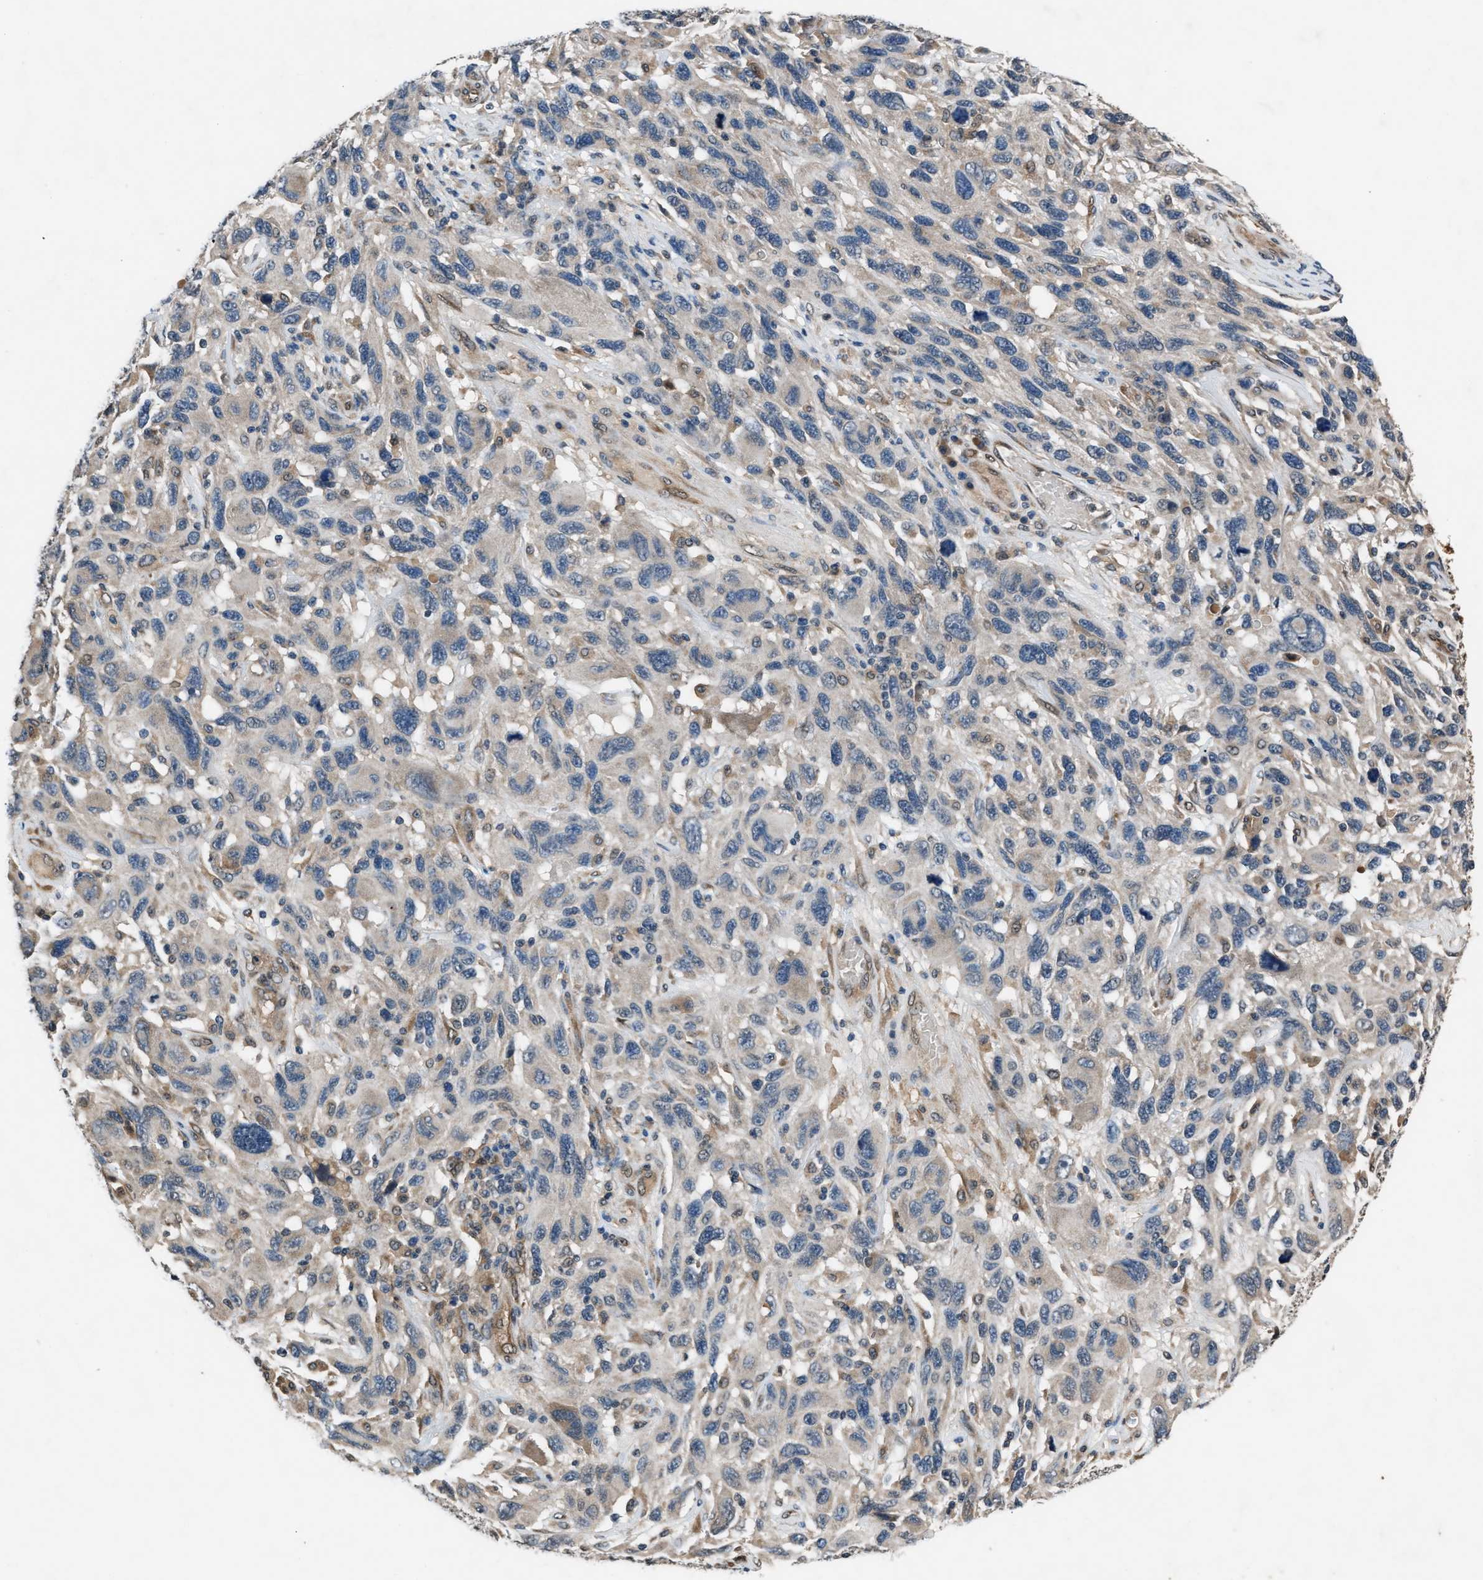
{"staining": {"intensity": "negative", "quantity": "none", "location": "none"}, "tissue": "melanoma", "cell_type": "Tumor cells", "image_type": "cancer", "snomed": [{"axis": "morphology", "description": "Malignant melanoma, NOS"}, {"axis": "topography", "description": "Skin"}], "caption": "Protein analysis of malignant melanoma reveals no significant positivity in tumor cells. (DAB (3,3'-diaminobenzidine) immunohistochemistry, high magnification).", "gene": "TP53I3", "patient": {"sex": "male", "age": 53}}